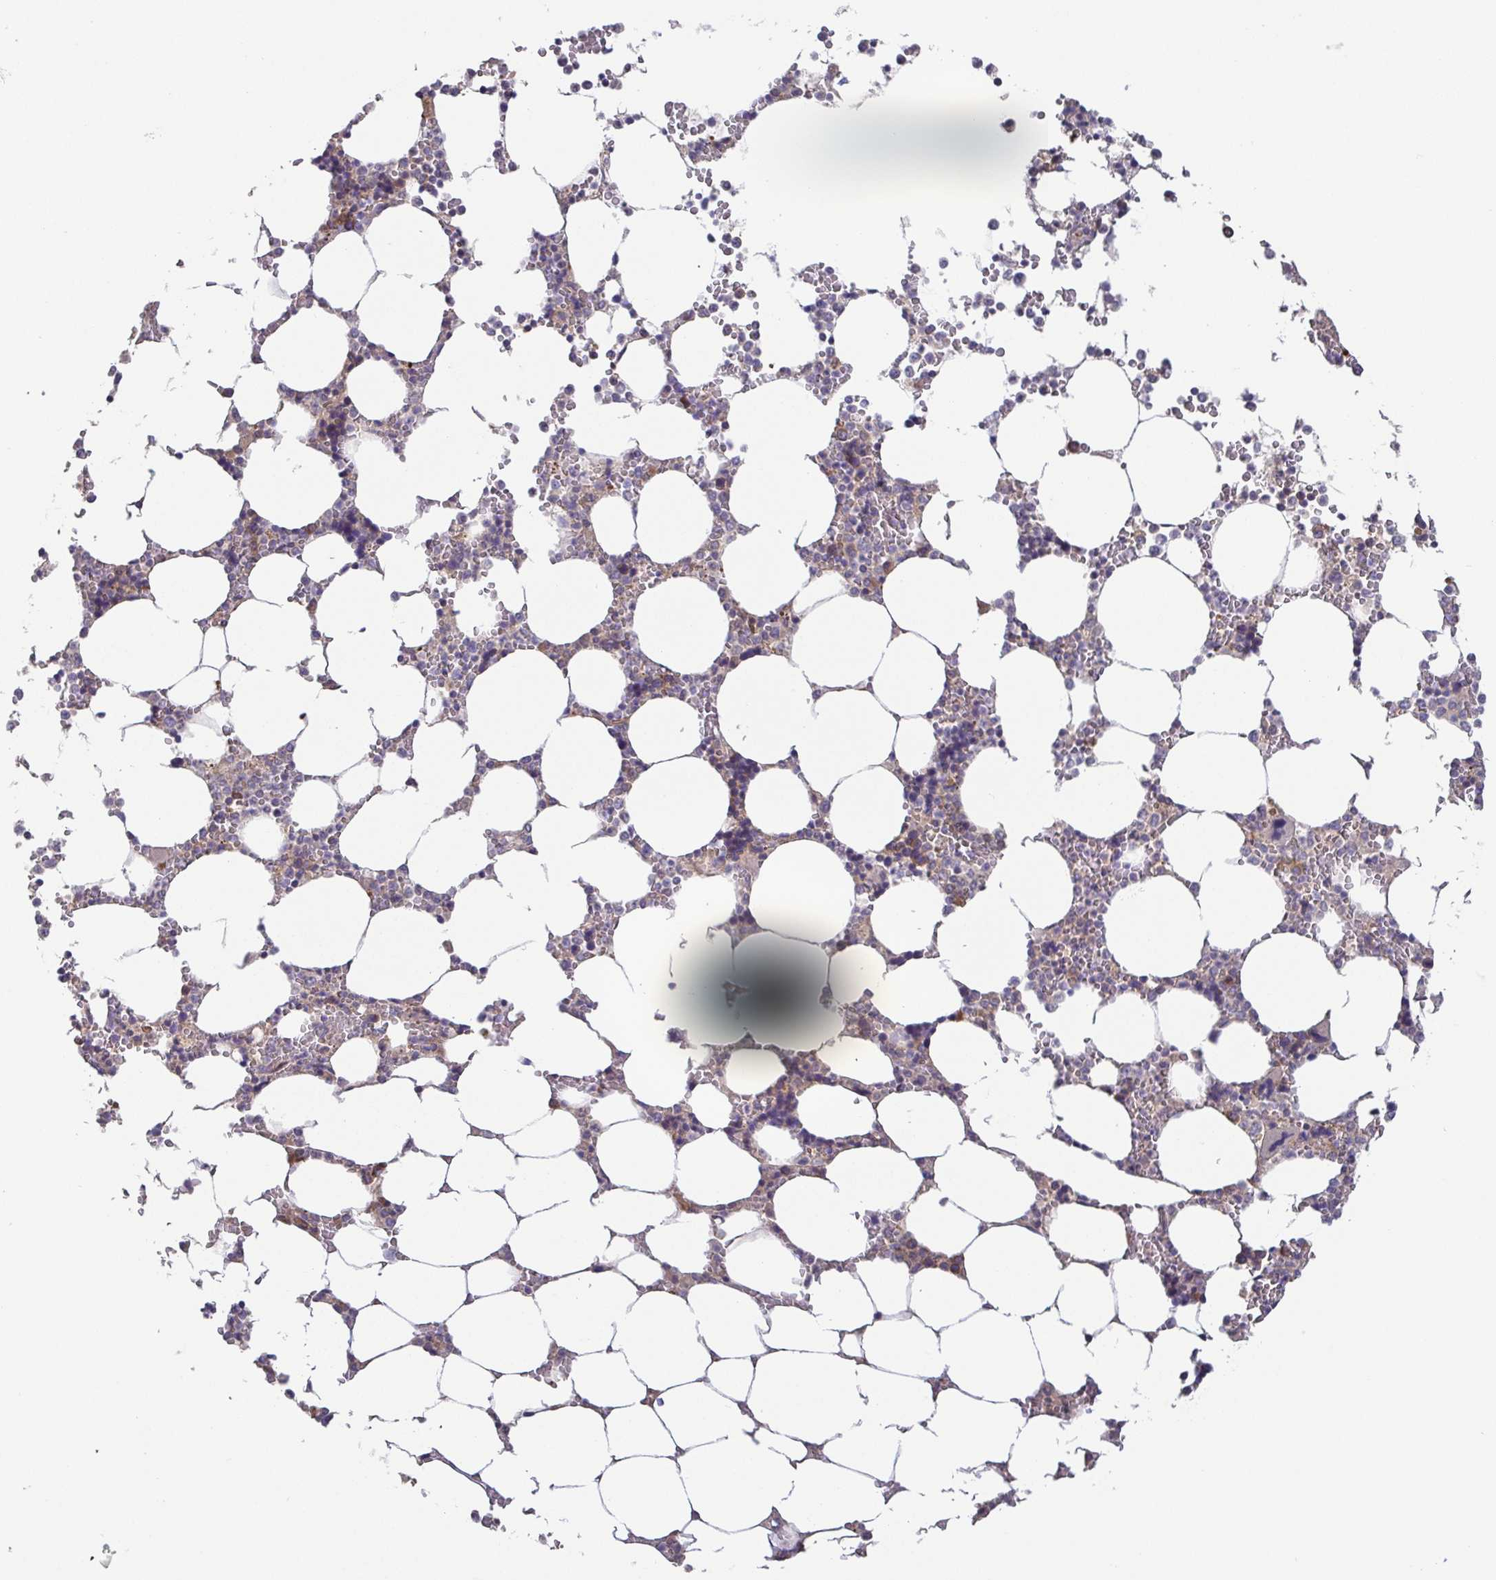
{"staining": {"intensity": "moderate", "quantity": "<25%", "location": "cytoplasmic/membranous"}, "tissue": "bone marrow", "cell_type": "Hematopoietic cells", "image_type": "normal", "snomed": [{"axis": "morphology", "description": "Normal tissue, NOS"}, {"axis": "topography", "description": "Bone marrow"}], "caption": "Immunohistochemistry of normal bone marrow displays low levels of moderate cytoplasmic/membranous staining in about <25% of hematopoietic cells.", "gene": "EIF3D", "patient": {"sex": "male", "age": 64}}